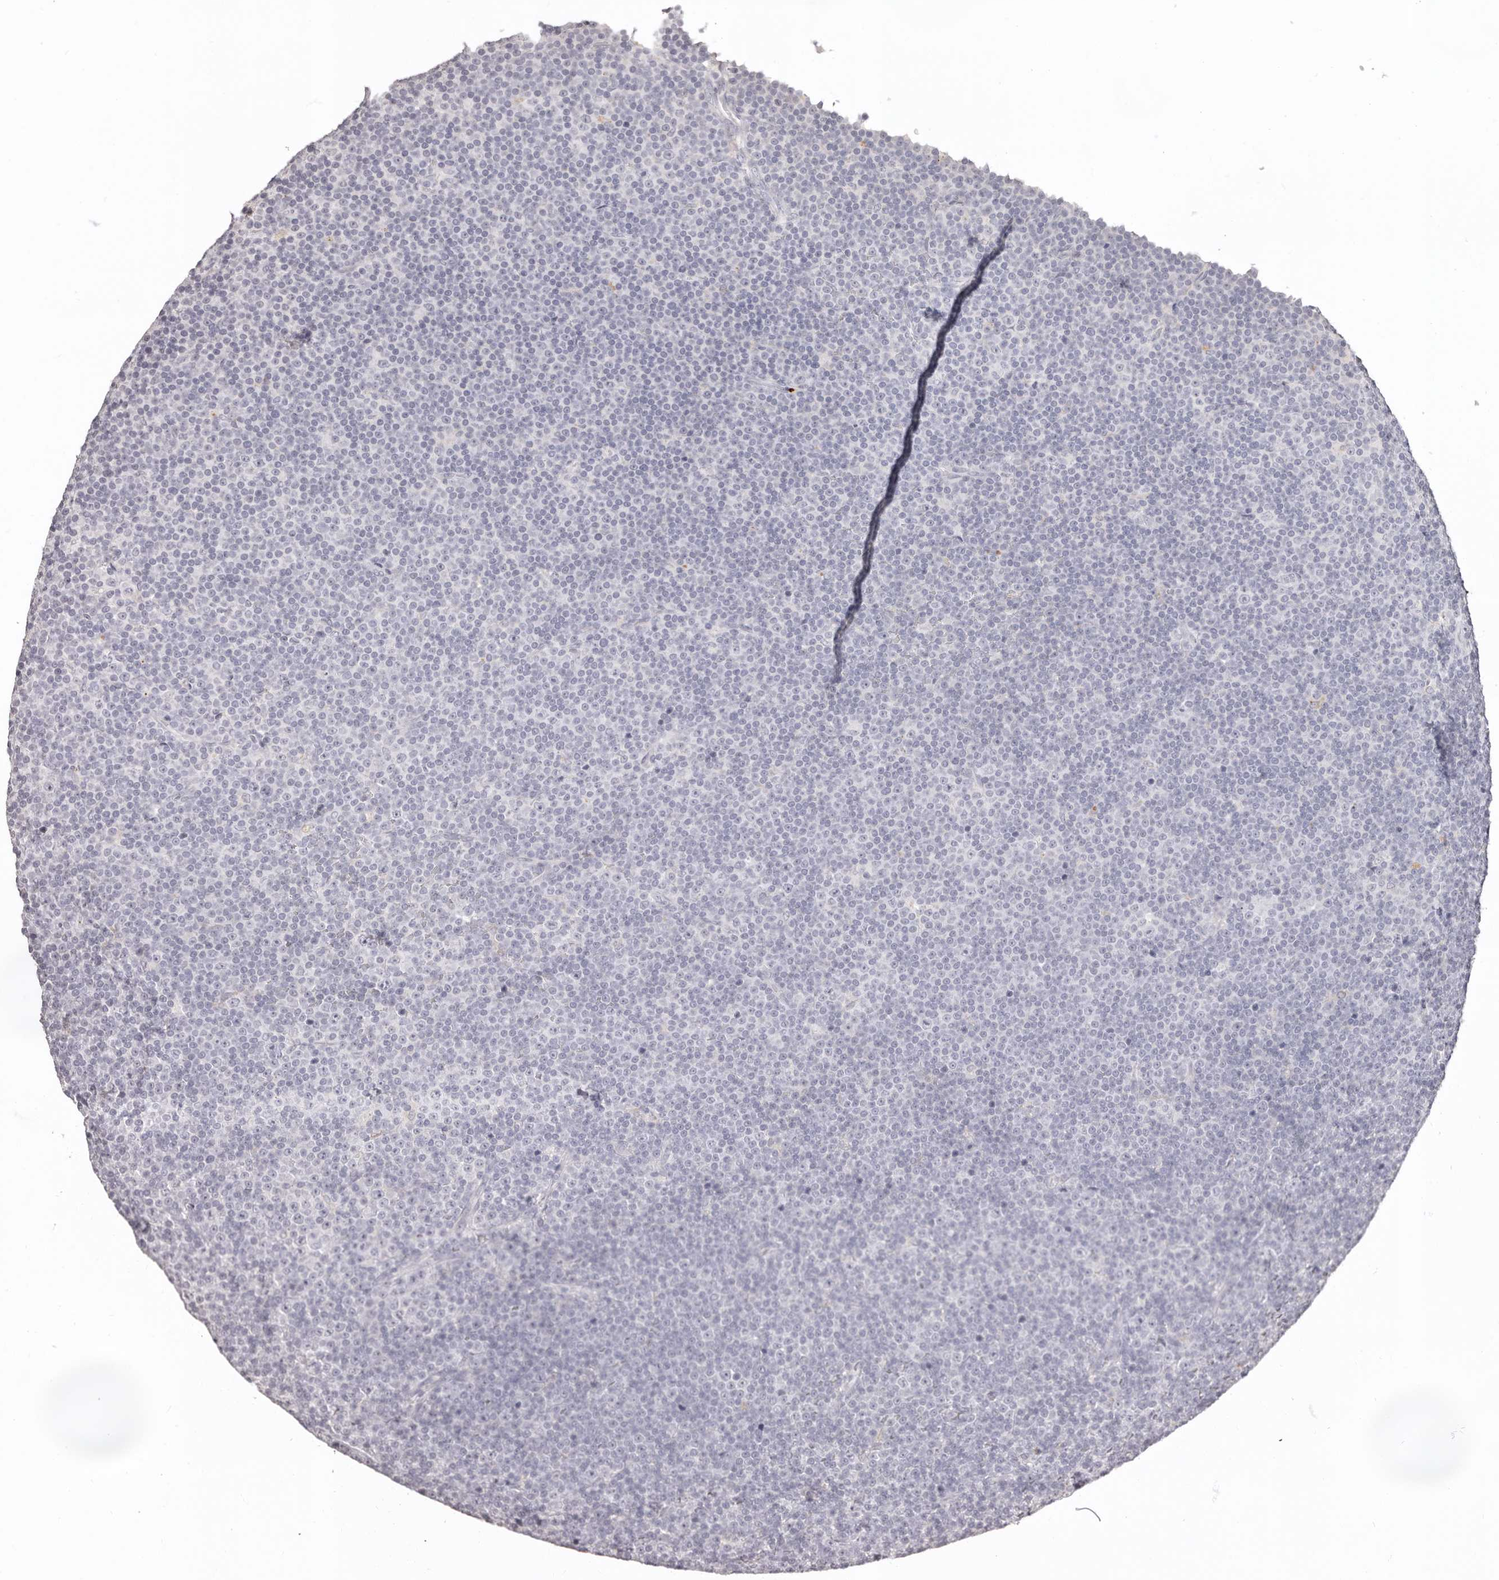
{"staining": {"intensity": "negative", "quantity": "none", "location": "none"}, "tissue": "lymphoma", "cell_type": "Tumor cells", "image_type": "cancer", "snomed": [{"axis": "morphology", "description": "Malignant lymphoma, non-Hodgkin's type, Low grade"}, {"axis": "topography", "description": "Lymph node"}], "caption": "Protein analysis of lymphoma reveals no significant expression in tumor cells.", "gene": "PCDHB6", "patient": {"sex": "female", "age": 67}}